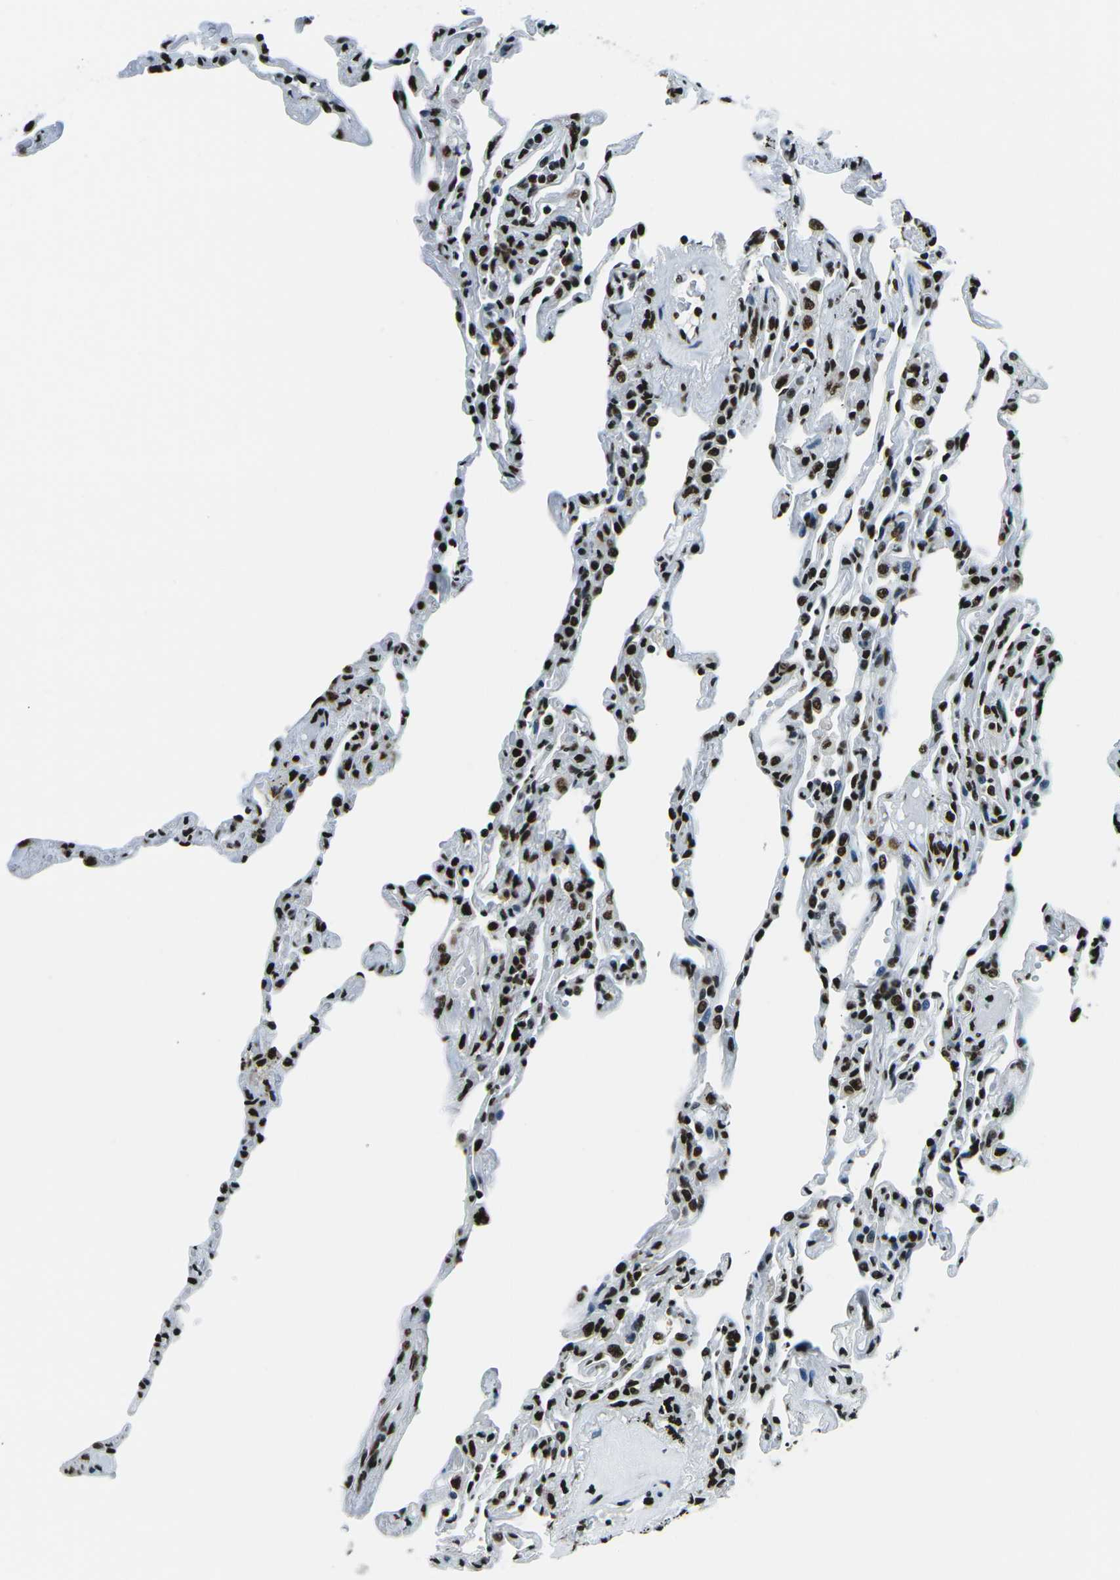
{"staining": {"intensity": "strong", "quantity": ">75%", "location": "nuclear"}, "tissue": "lung", "cell_type": "Alveolar cells", "image_type": "normal", "snomed": [{"axis": "morphology", "description": "Normal tissue, NOS"}, {"axis": "topography", "description": "Lung"}], "caption": "Immunohistochemical staining of unremarkable human lung displays strong nuclear protein positivity in approximately >75% of alveolar cells.", "gene": "HNRNPL", "patient": {"sex": "male", "age": 59}}